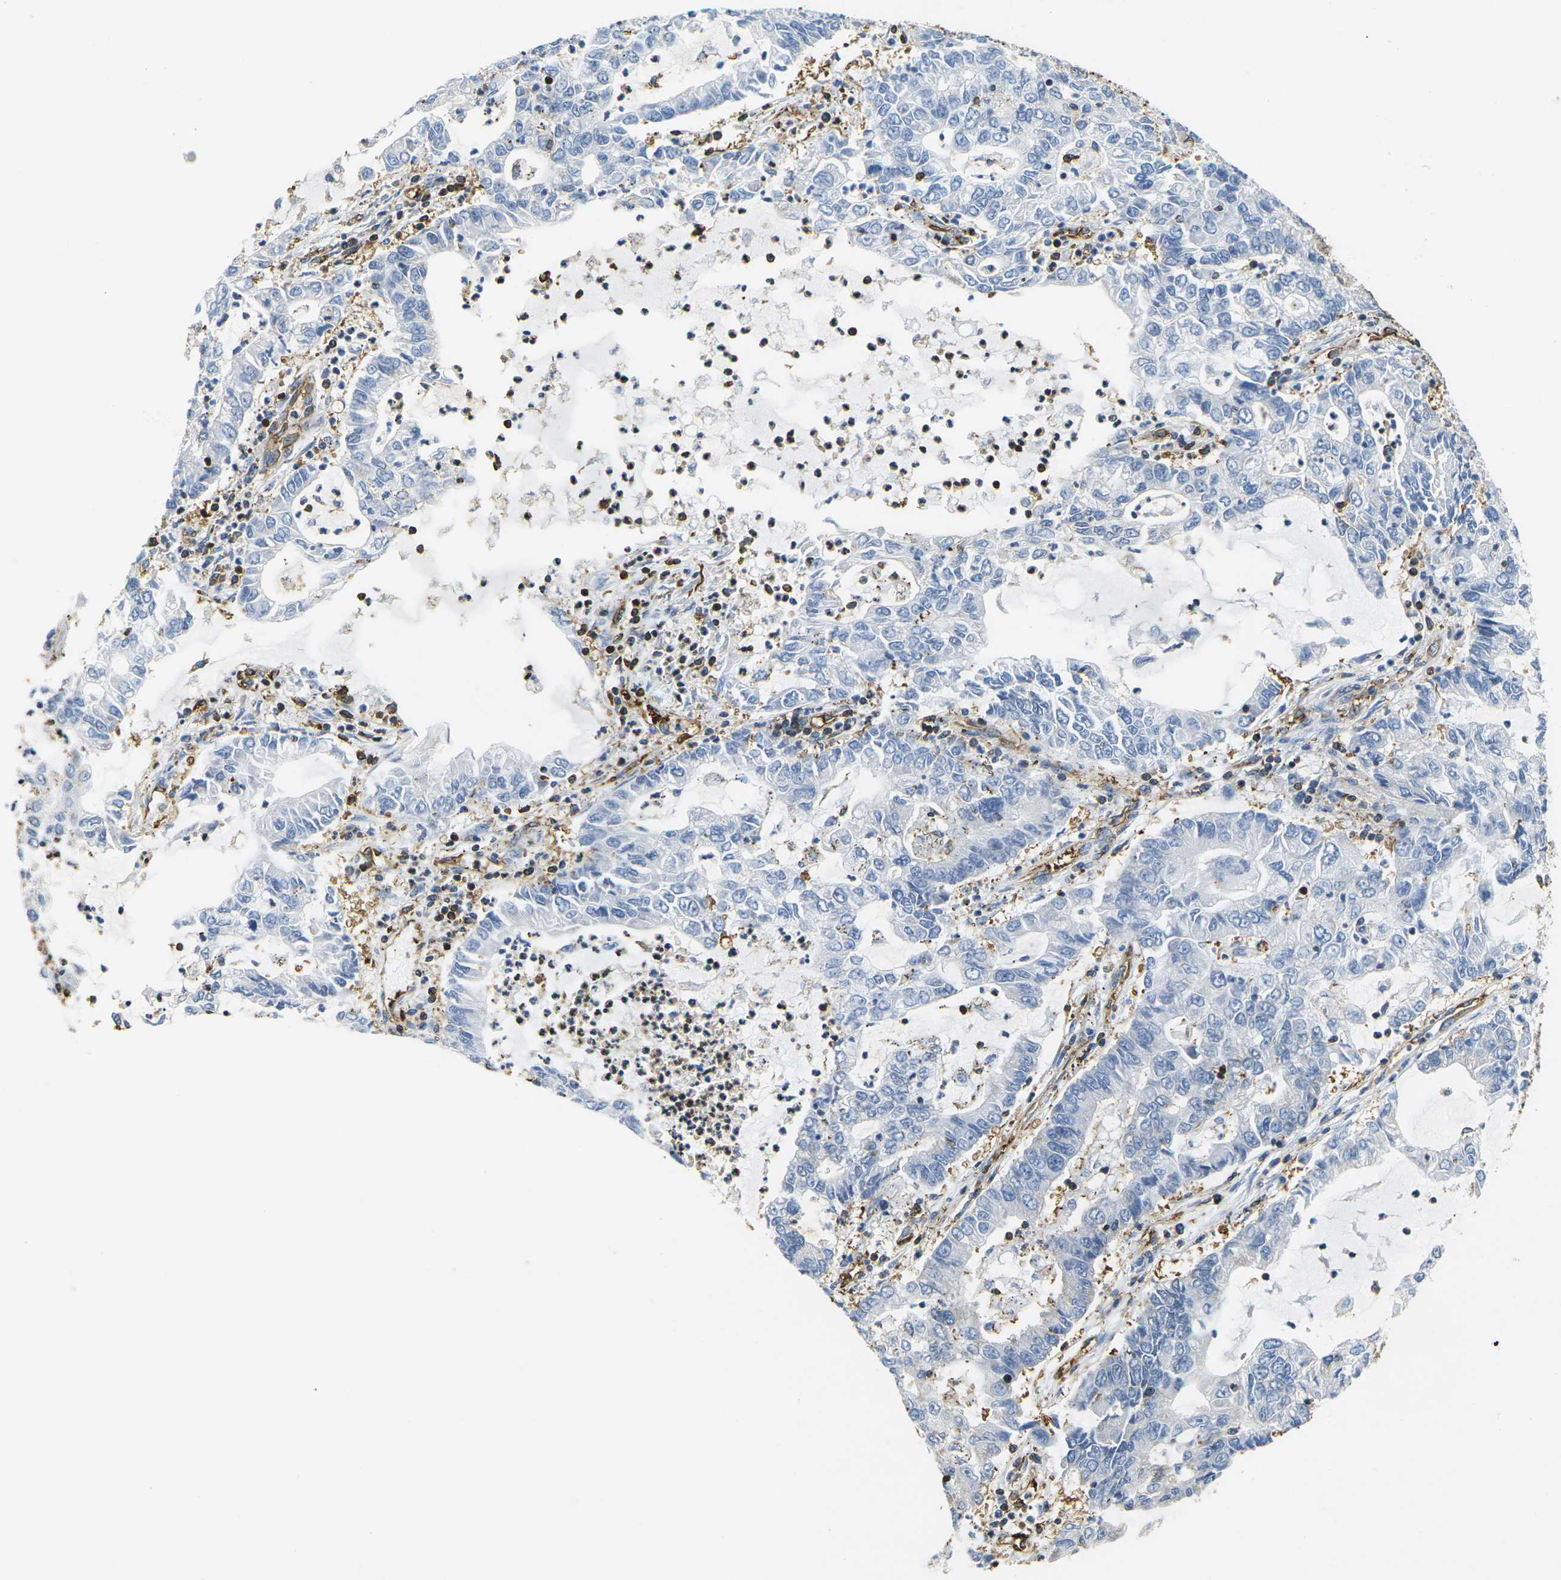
{"staining": {"intensity": "weak", "quantity": "<25%", "location": "cytoplasmic/membranous"}, "tissue": "lung cancer", "cell_type": "Tumor cells", "image_type": "cancer", "snomed": [{"axis": "morphology", "description": "Adenocarcinoma, NOS"}, {"axis": "topography", "description": "Lung"}], "caption": "The immunohistochemistry (IHC) micrograph has no significant positivity in tumor cells of lung adenocarcinoma tissue.", "gene": "FAM110D", "patient": {"sex": "female", "age": 51}}